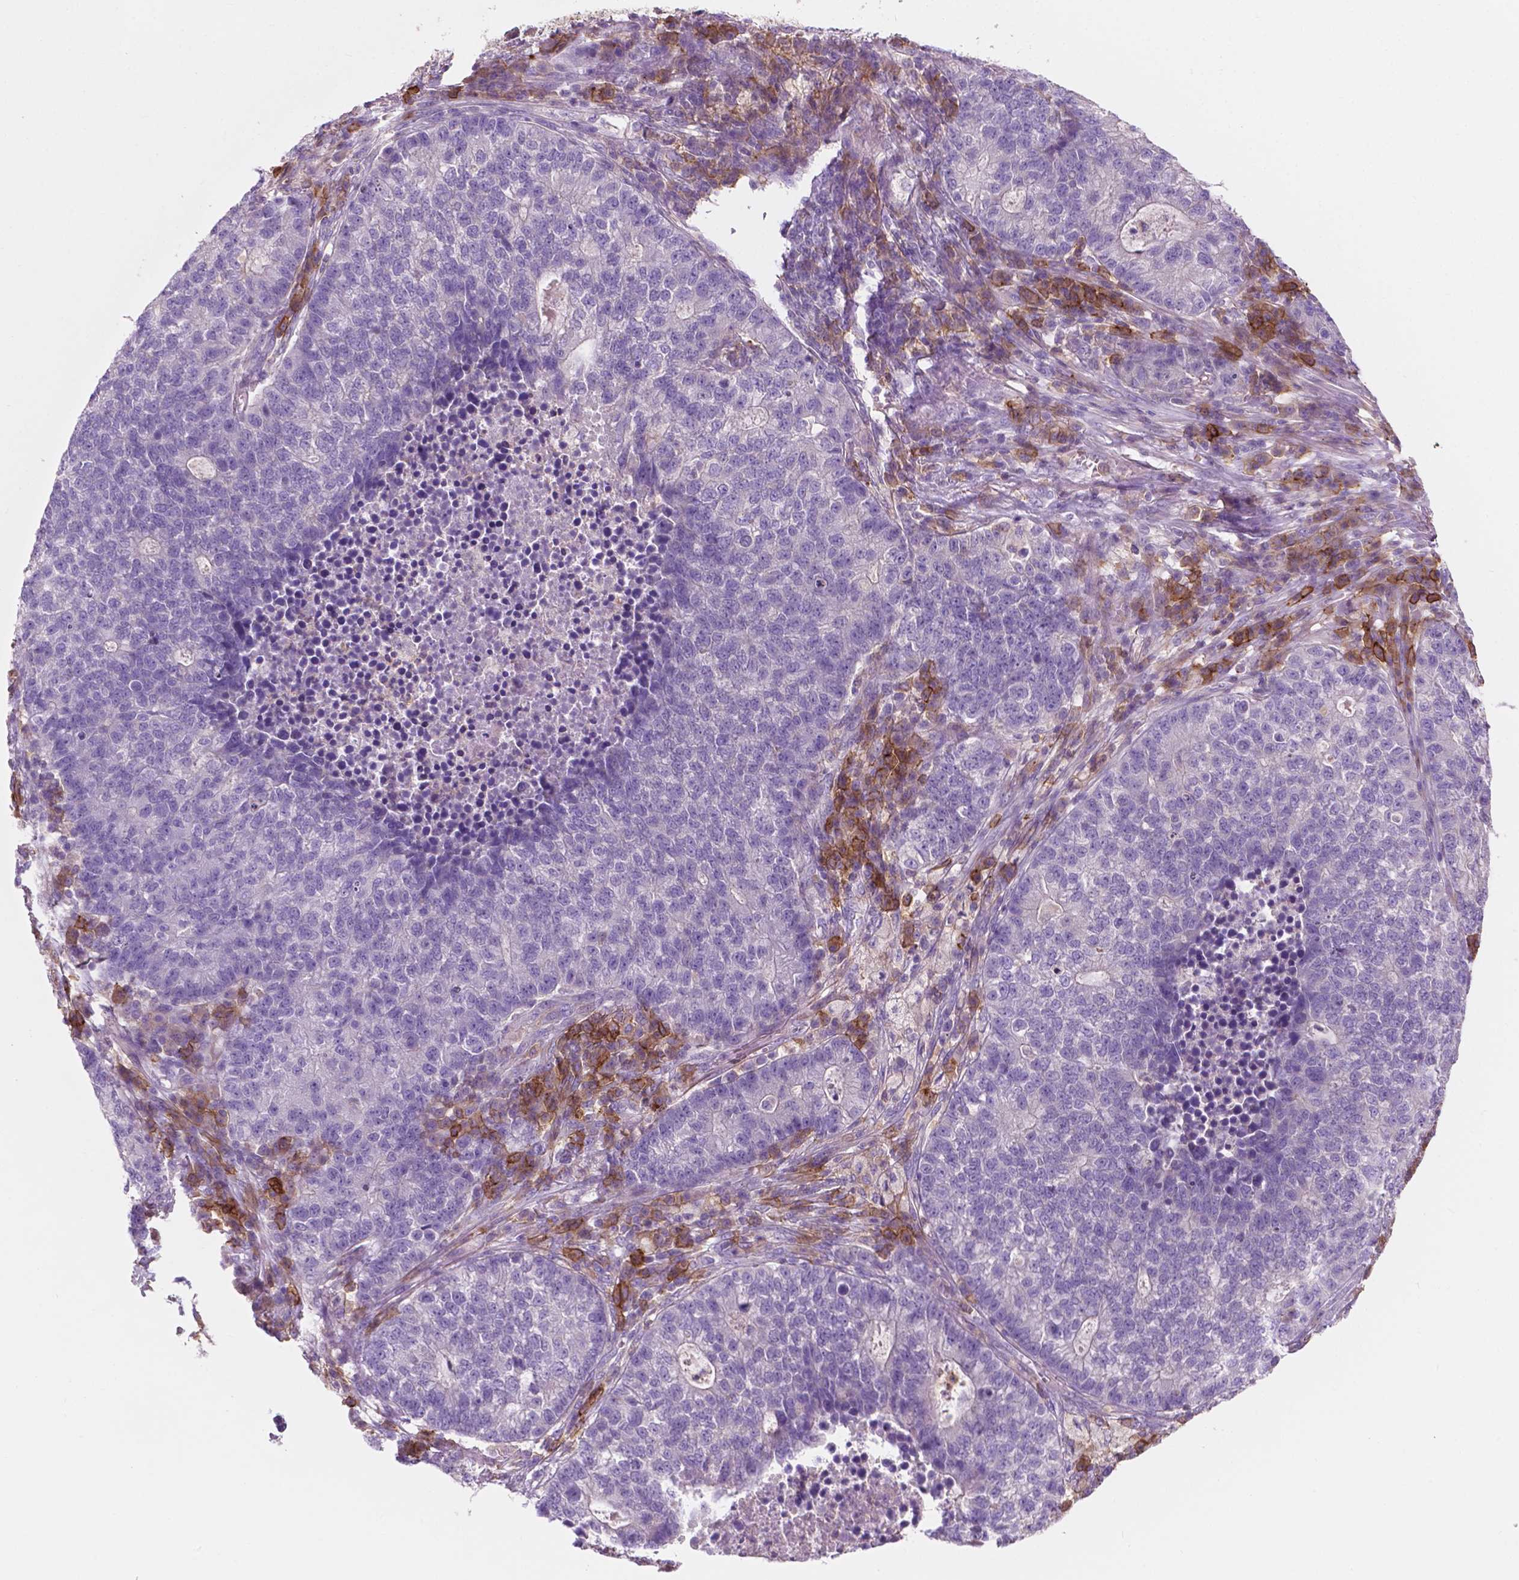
{"staining": {"intensity": "negative", "quantity": "none", "location": "none"}, "tissue": "lung cancer", "cell_type": "Tumor cells", "image_type": "cancer", "snomed": [{"axis": "morphology", "description": "Adenocarcinoma, NOS"}, {"axis": "topography", "description": "Lung"}], "caption": "There is no significant expression in tumor cells of adenocarcinoma (lung).", "gene": "SEMA4A", "patient": {"sex": "male", "age": 57}}